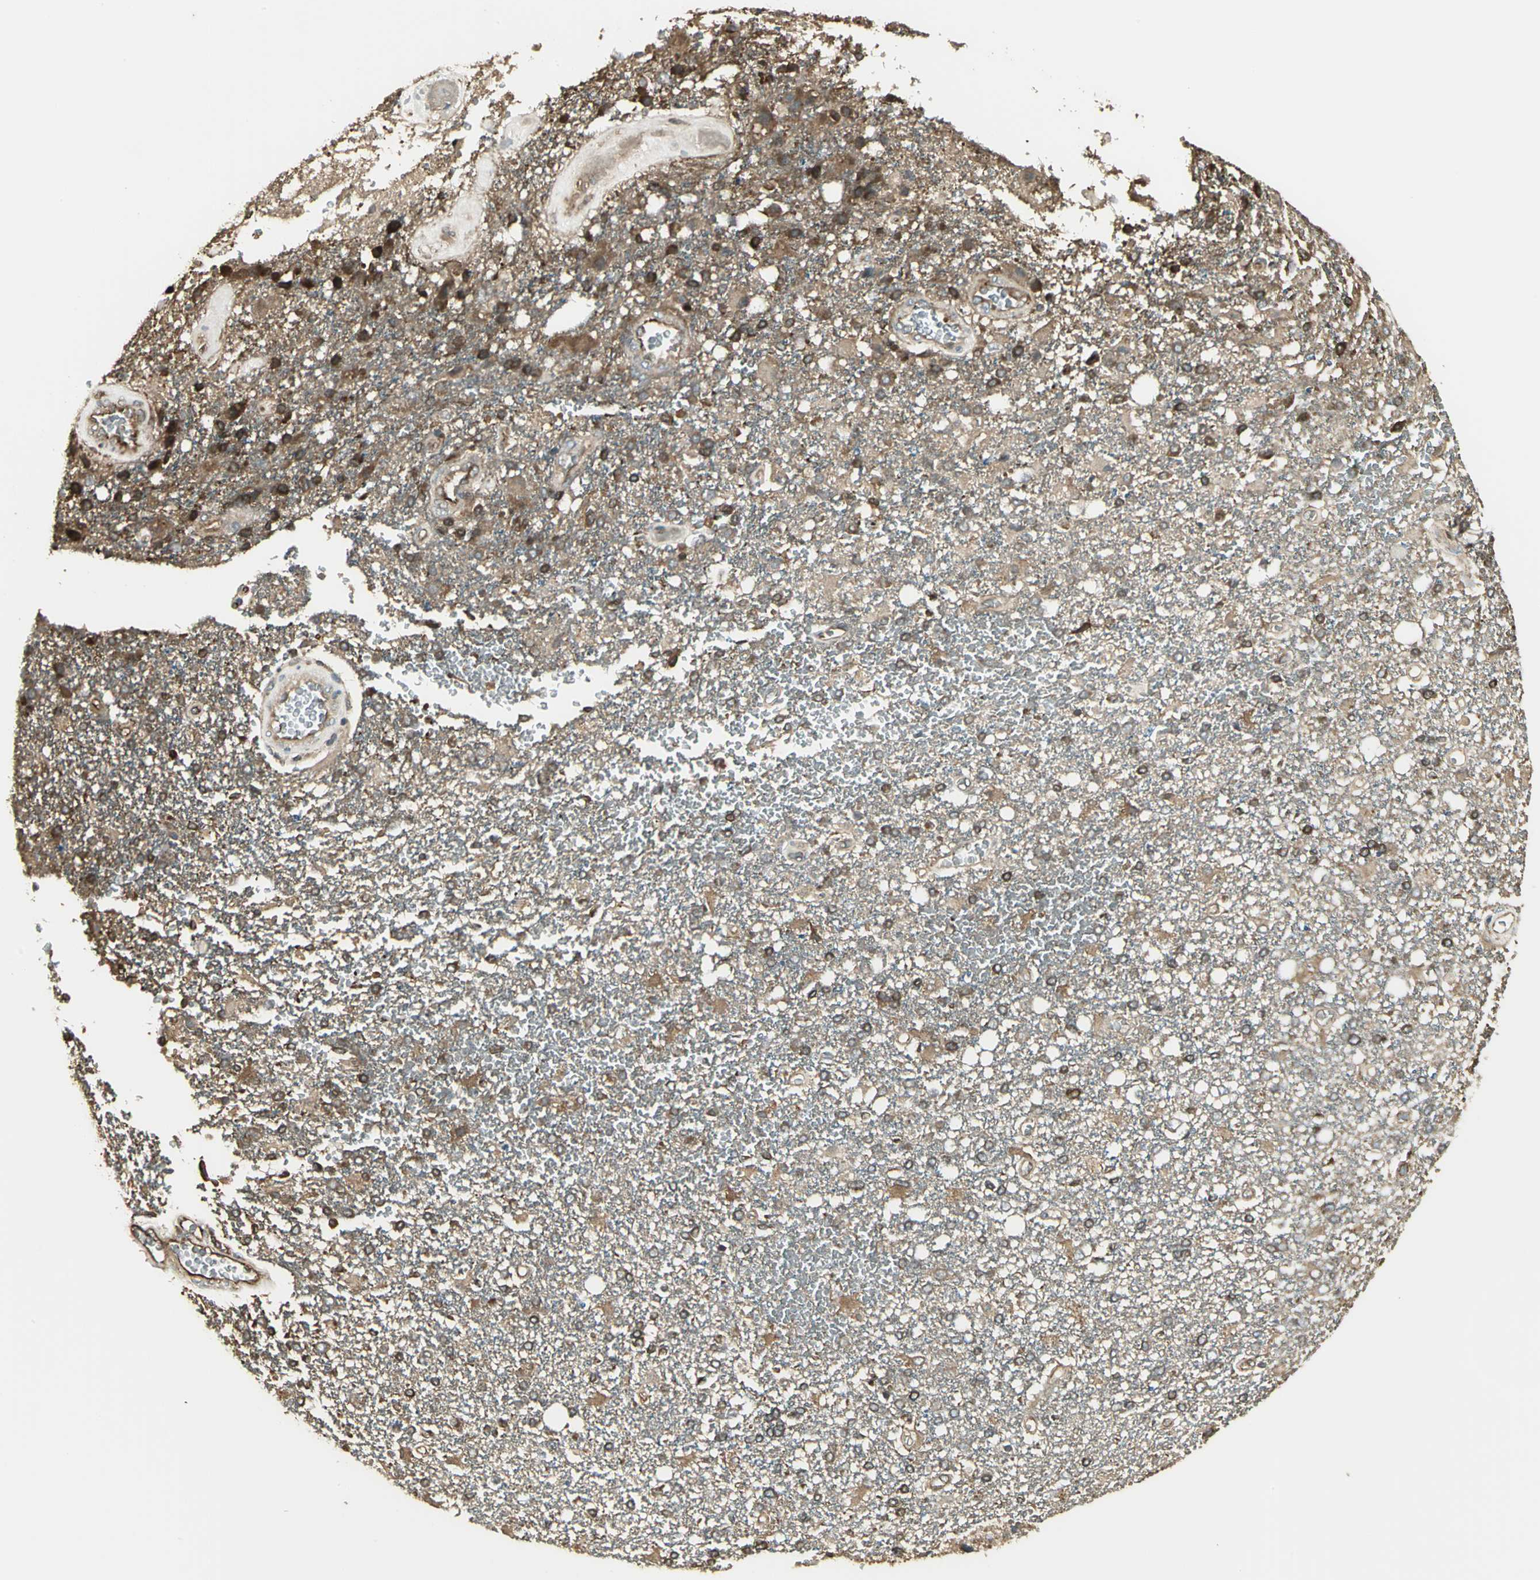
{"staining": {"intensity": "moderate", "quantity": ">75%", "location": "cytoplasmic/membranous"}, "tissue": "glioma", "cell_type": "Tumor cells", "image_type": "cancer", "snomed": [{"axis": "morphology", "description": "Glioma, malignant, High grade"}, {"axis": "topography", "description": "Cerebral cortex"}], "caption": "Glioma stained with immunohistochemistry (IHC) shows moderate cytoplasmic/membranous expression in about >75% of tumor cells.", "gene": "PRXL2B", "patient": {"sex": "male", "age": 79}}